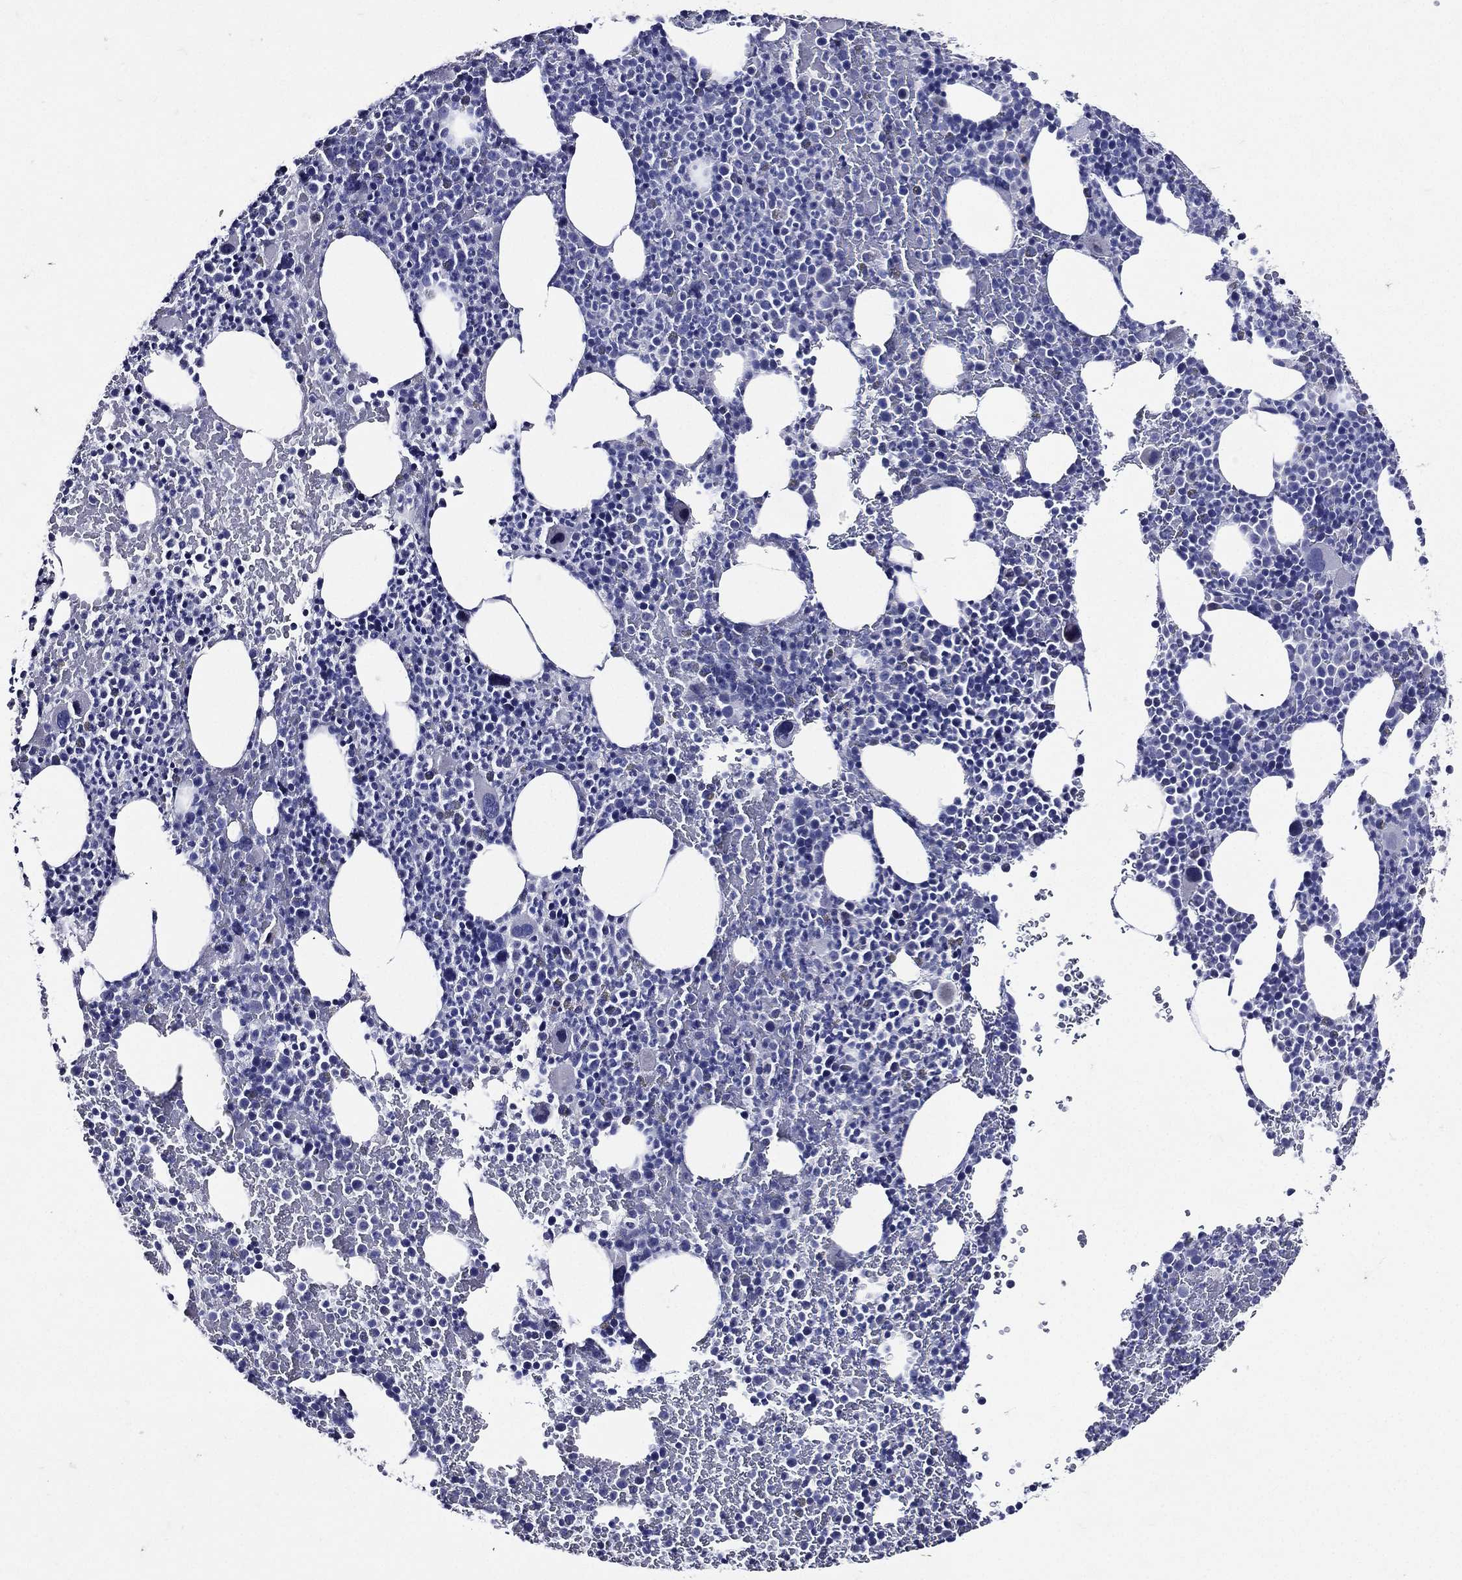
{"staining": {"intensity": "negative", "quantity": "none", "location": "none"}, "tissue": "bone marrow", "cell_type": "Hematopoietic cells", "image_type": "normal", "snomed": [{"axis": "morphology", "description": "Normal tissue, NOS"}, {"axis": "topography", "description": "Bone marrow"}], "caption": "Immunohistochemistry (IHC) micrograph of normal bone marrow stained for a protein (brown), which exhibits no positivity in hematopoietic cells. (DAB (3,3'-diaminobenzidine) immunohistochemistry, high magnification).", "gene": "TGM1", "patient": {"sex": "male", "age": 83}}